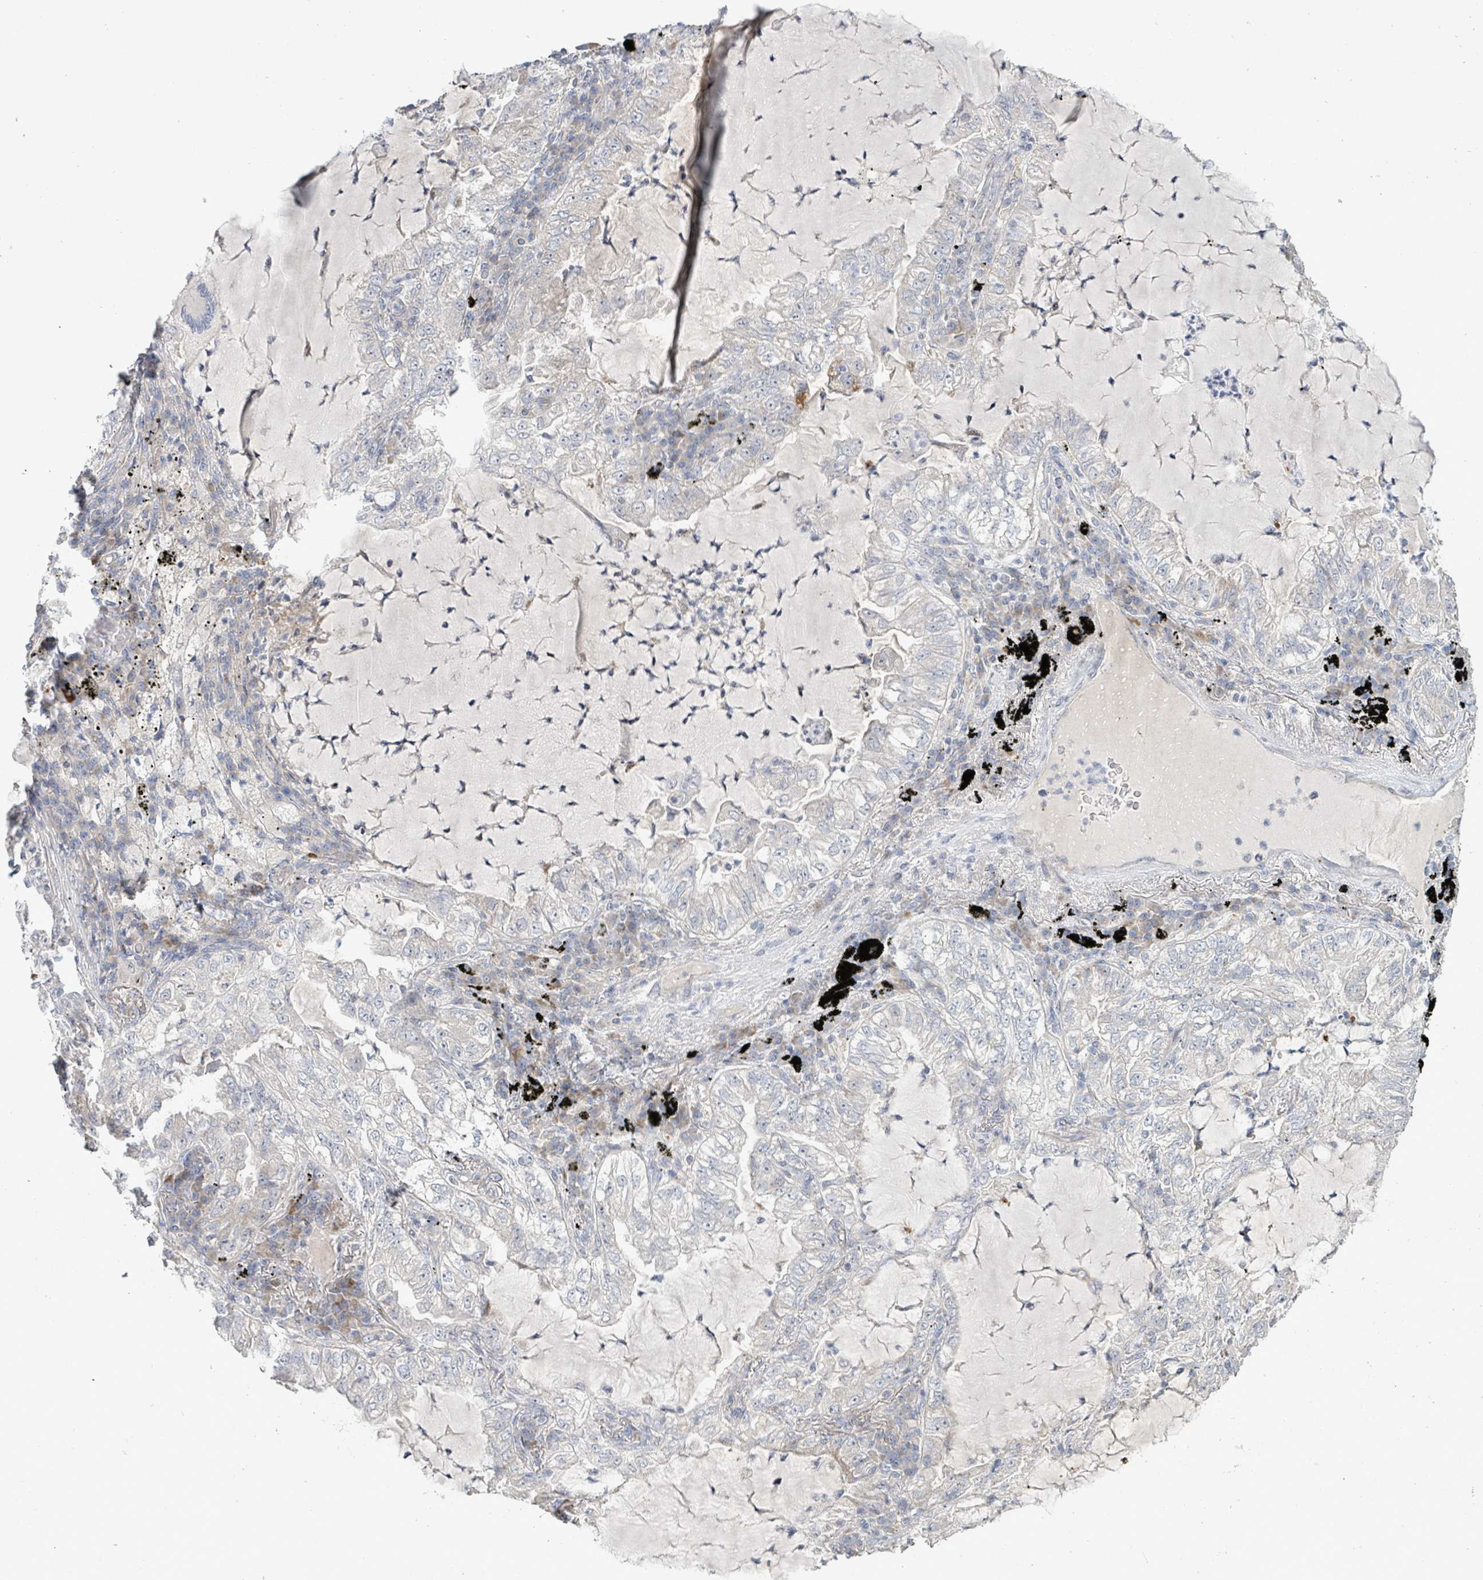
{"staining": {"intensity": "negative", "quantity": "none", "location": "none"}, "tissue": "lung cancer", "cell_type": "Tumor cells", "image_type": "cancer", "snomed": [{"axis": "morphology", "description": "Adenocarcinoma, NOS"}, {"axis": "topography", "description": "Lung"}], "caption": "A high-resolution image shows IHC staining of lung adenocarcinoma, which reveals no significant staining in tumor cells.", "gene": "LILRA4", "patient": {"sex": "female", "age": 73}}